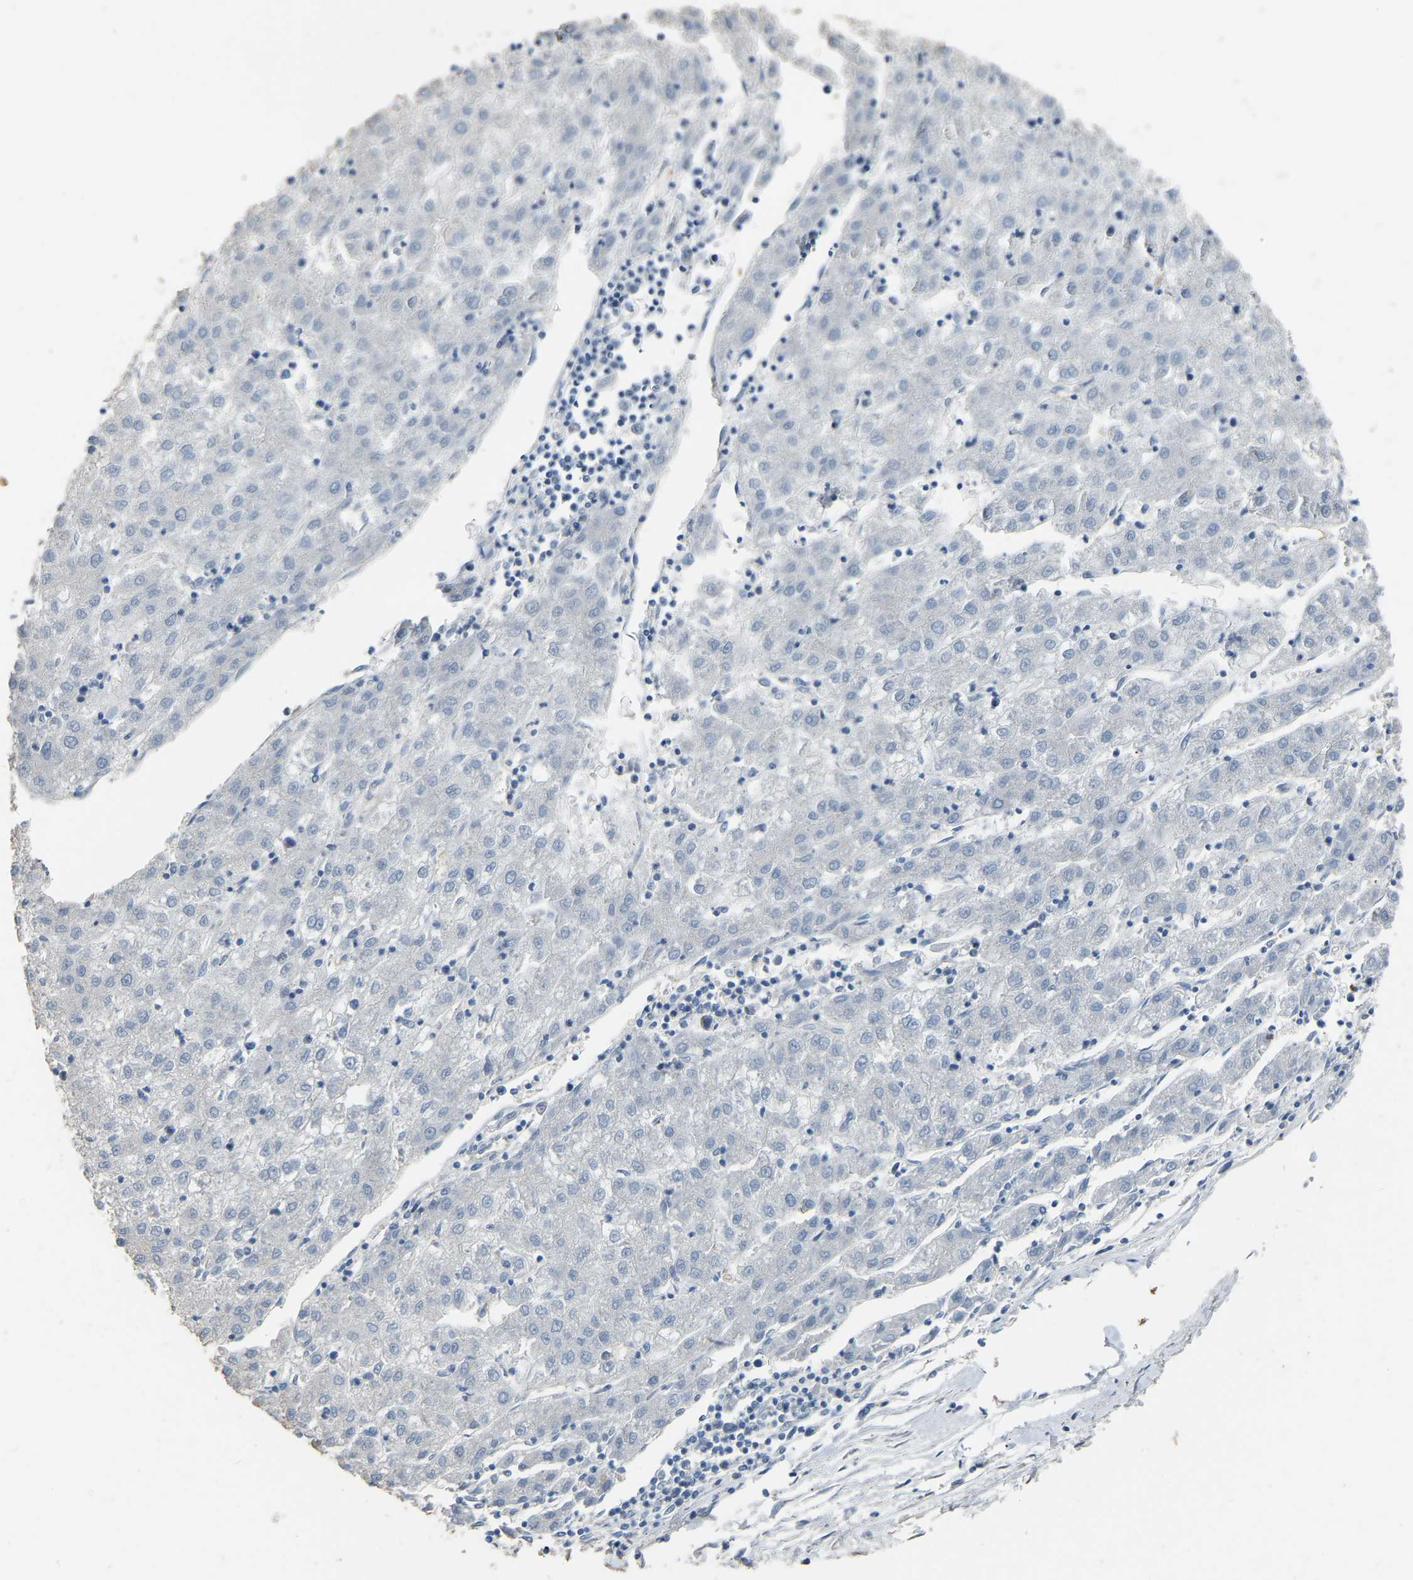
{"staining": {"intensity": "negative", "quantity": "none", "location": "none"}, "tissue": "liver cancer", "cell_type": "Tumor cells", "image_type": "cancer", "snomed": [{"axis": "morphology", "description": "Carcinoma, Hepatocellular, NOS"}, {"axis": "topography", "description": "Liver"}], "caption": "A high-resolution image shows IHC staining of liver hepatocellular carcinoma, which exhibits no significant staining in tumor cells.", "gene": "CFAP298", "patient": {"sex": "male", "age": 72}}